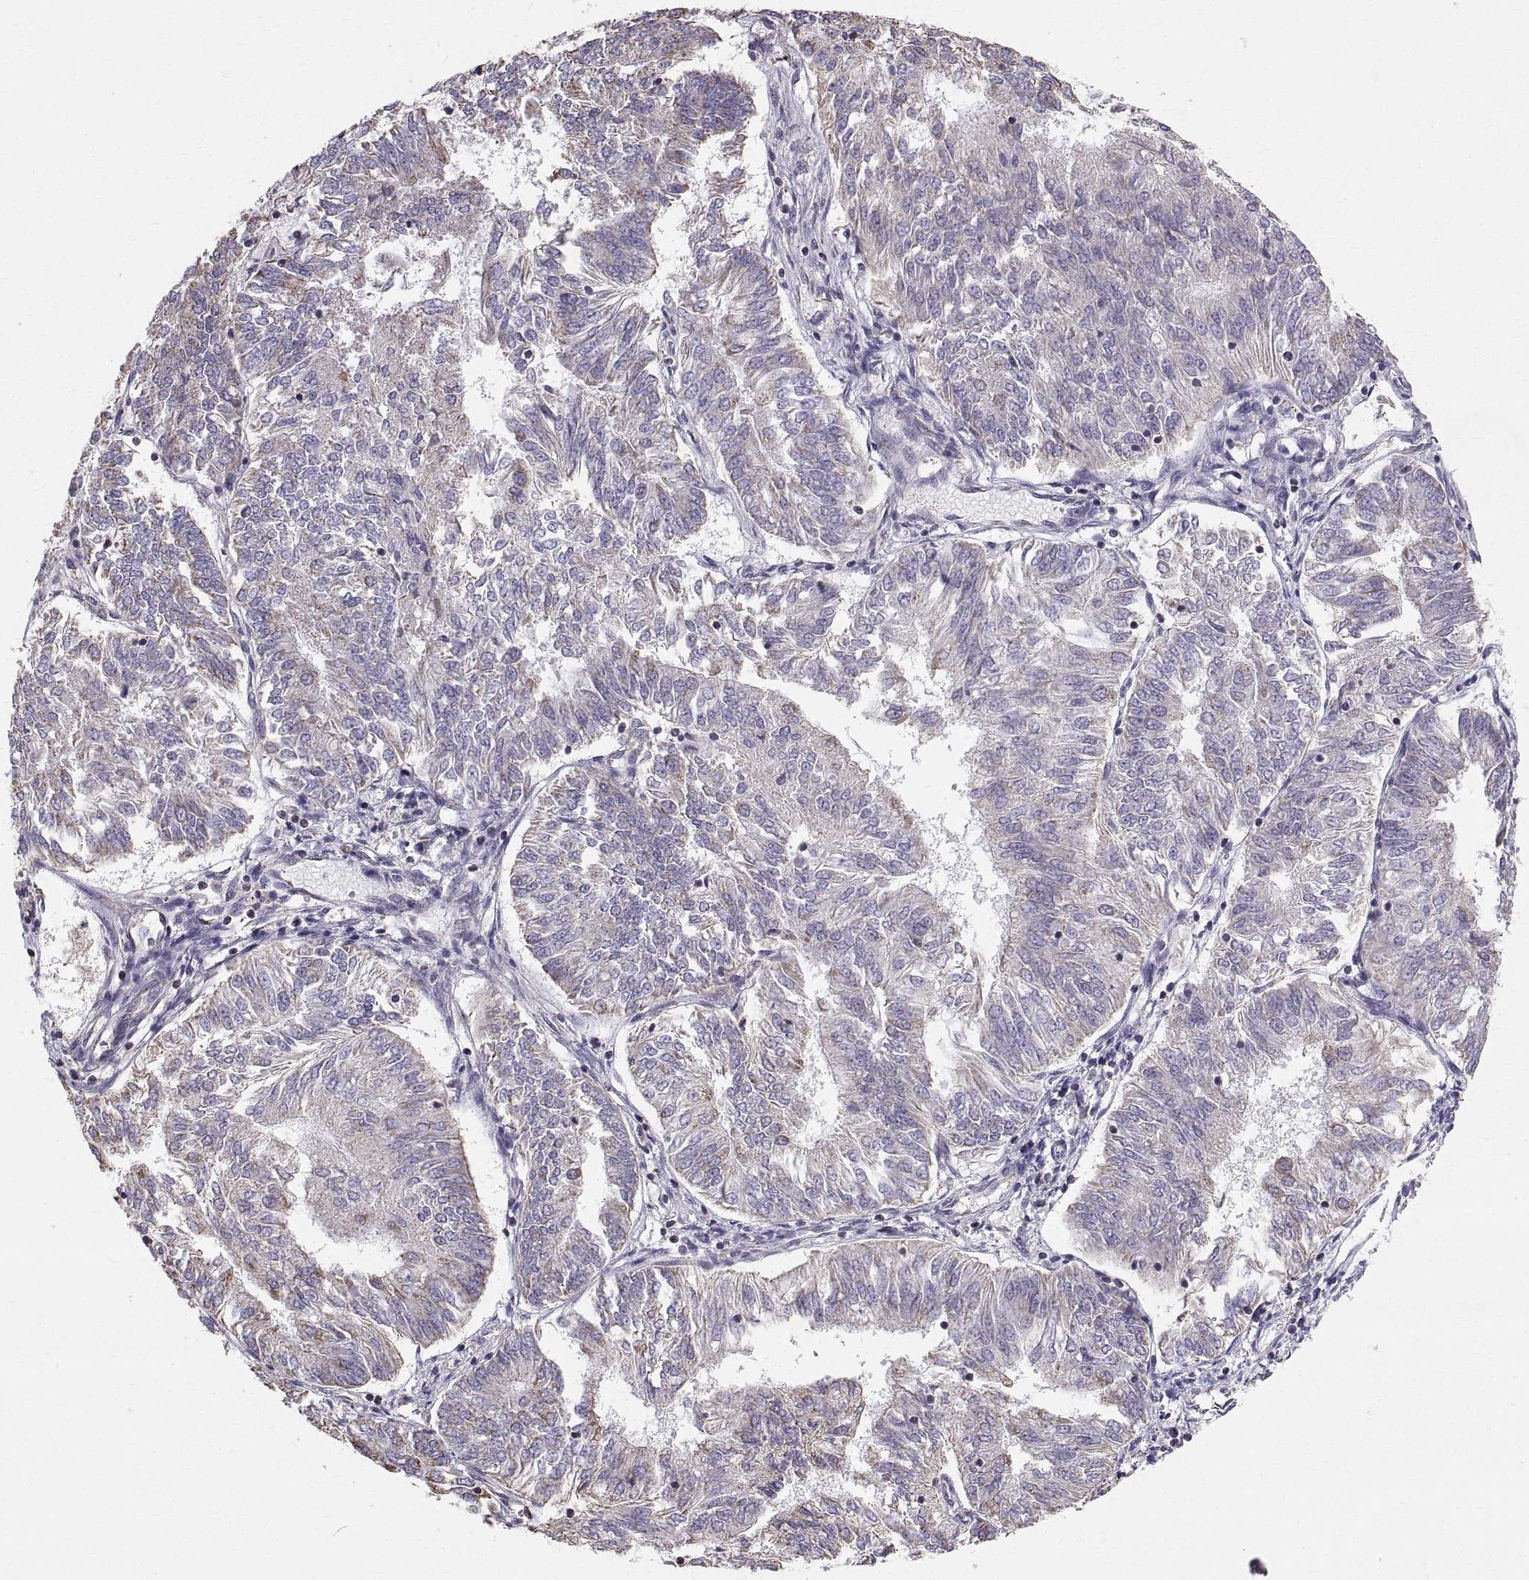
{"staining": {"intensity": "weak", "quantity": ">75%", "location": "cytoplasmic/membranous"}, "tissue": "endometrial cancer", "cell_type": "Tumor cells", "image_type": "cancer", "snomed": [{"axis": "morphology", "description": "Adenocarcinoma, NOS"}, {"axis": "topography", "description": "Endometrium"}], "caption": "The photomicrograph exhibits immunohistochemical staining of adenocarcinoma (endometrial). There is weak cytoplasmic/membranous expression is identified in approximately >75% of tumor cells. (Stains: DAB (3,3'-diaminobenzidine) in brown, nuclei in blue, Microscopy: brightfield microscopy at high magnification).", "gene": "STMND1", "patient": {"sex": "female", "age": 58}}